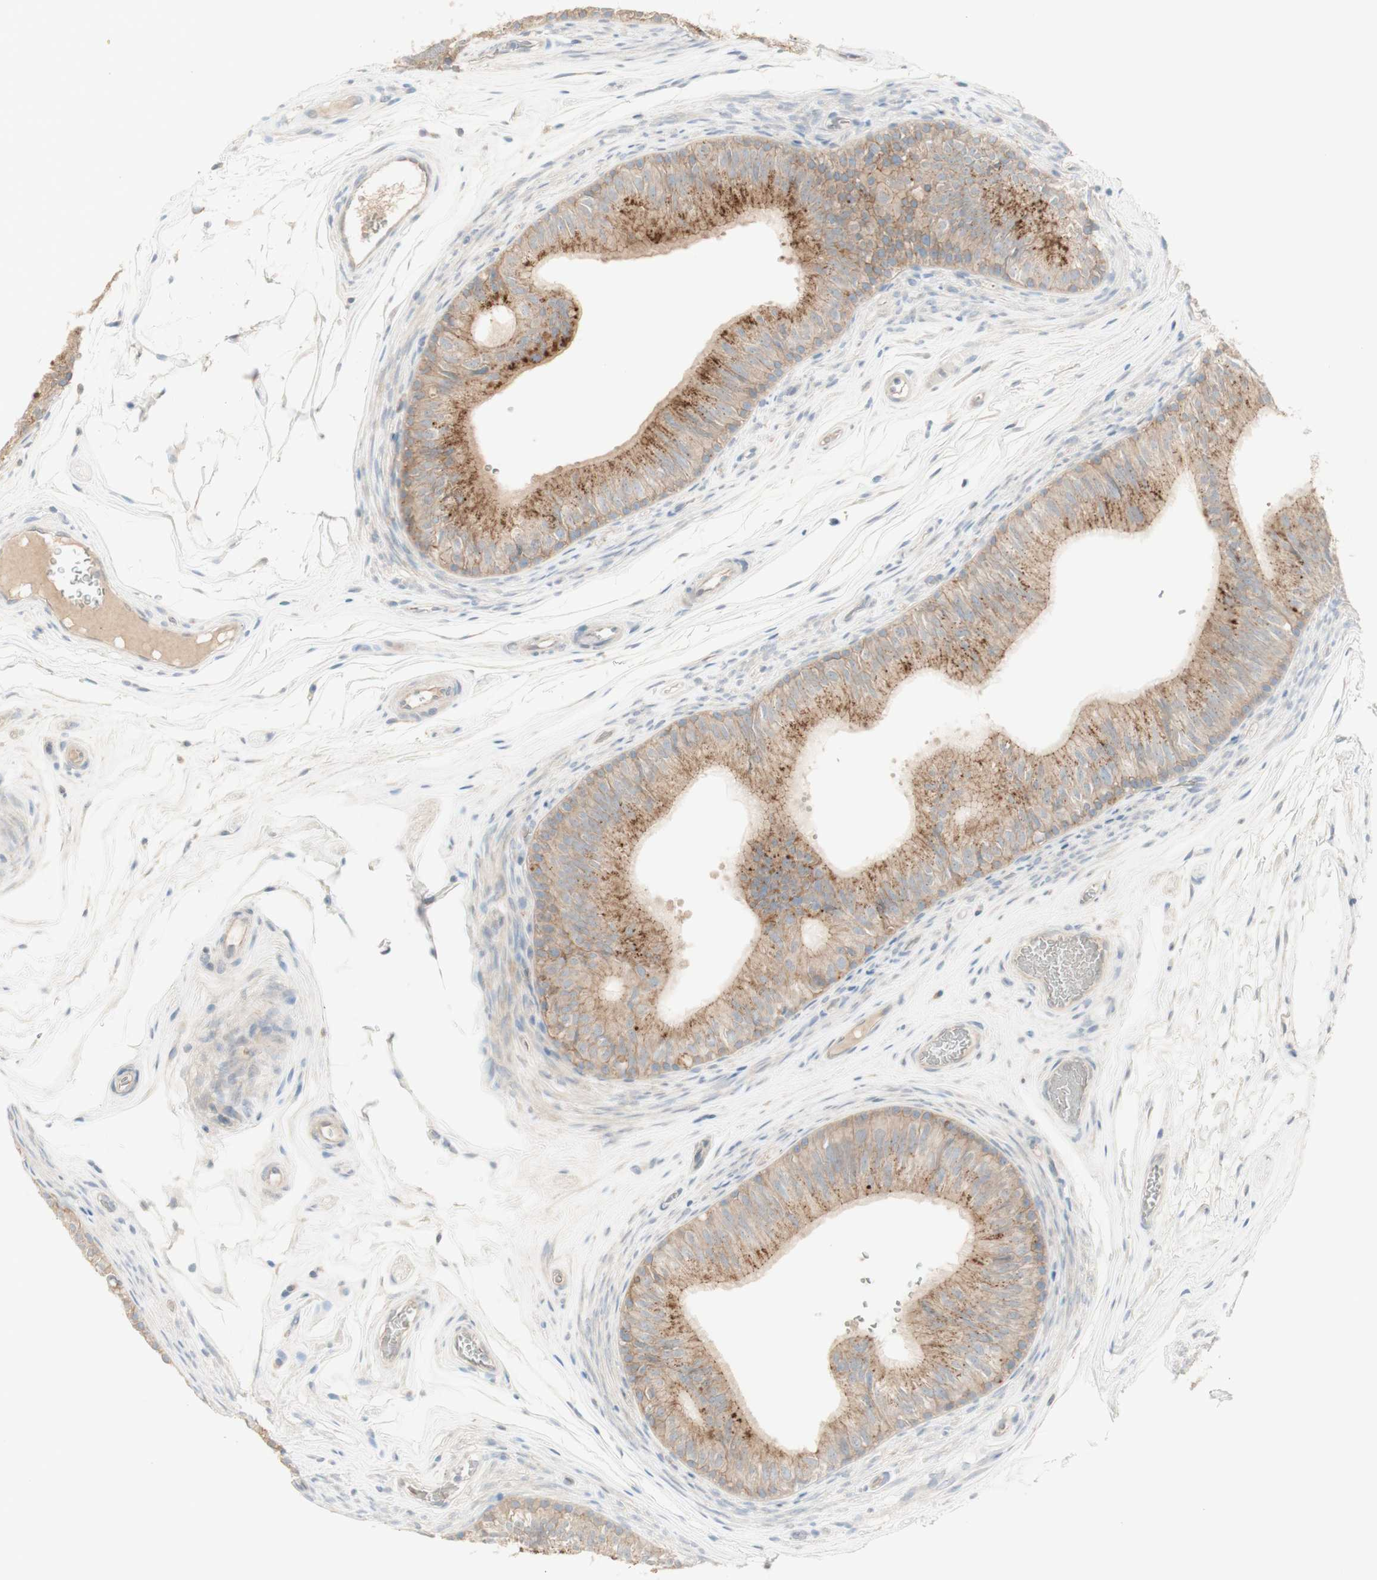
{"staining": {"intensity": "moderate", "quantity": ">75%", "location": "cytoplasmic/membranous"}, "tissue": "epididymis", "cell_type": "Glandular cells", "image_type": "normal", "snomed": [{"axis": "morphology", "description": "Normal tissue, NOS"}, {"axis": "topography", "description": "Epididymis"}], "caption": "Protein expression by immunohistochemistry reveals moderate cytoplasmic/membranous staining in approximately >75% of glandular cells in unremarkable epididymis. (DAB = brown stain, brightfield microscopy at high magnification).", "gene": "PTGER4", "patient": {"sex": "male", "age": 36}}